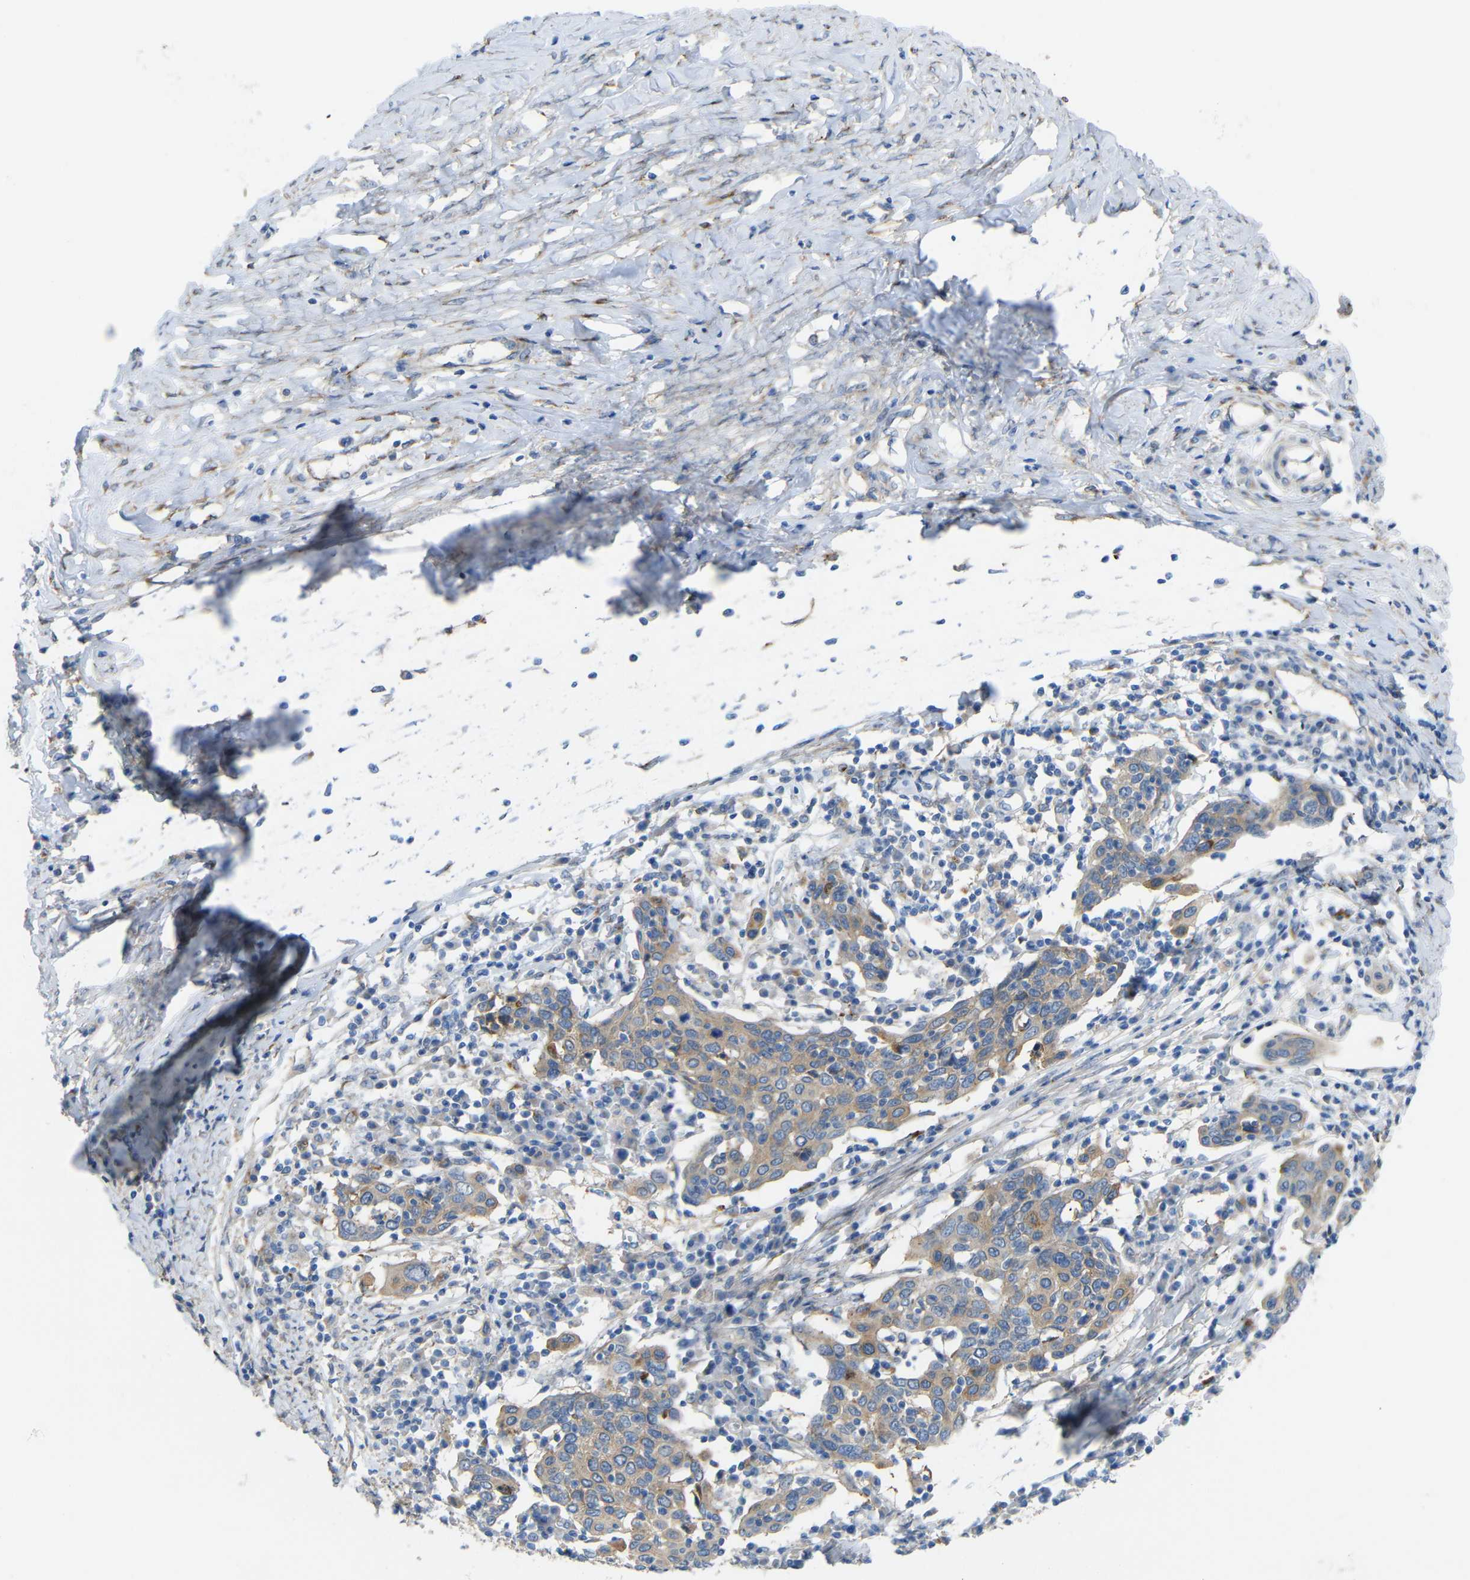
{"staining": {"intensity": "moderate", "quantity": ">75%", "location": "cytoplasmic/membranous"}, "tissue": "cervical cancer", "cell_type": "Tumor cells", "image_type": "cancer", "snomed": [{"axis": "morphology", "description": "Squamous cell carcinoma, NOS"}, {"axis": "topography", "description": "Cervix"}], "caption": "Cervical cancer was stained to show a protein in brown. There is medium levels of moderate cytoplasmic/membranous positivity in approximately >75% of tumor cells.", "gene": "SYPL1", "patient": {"sex": "female", "age": 40}}